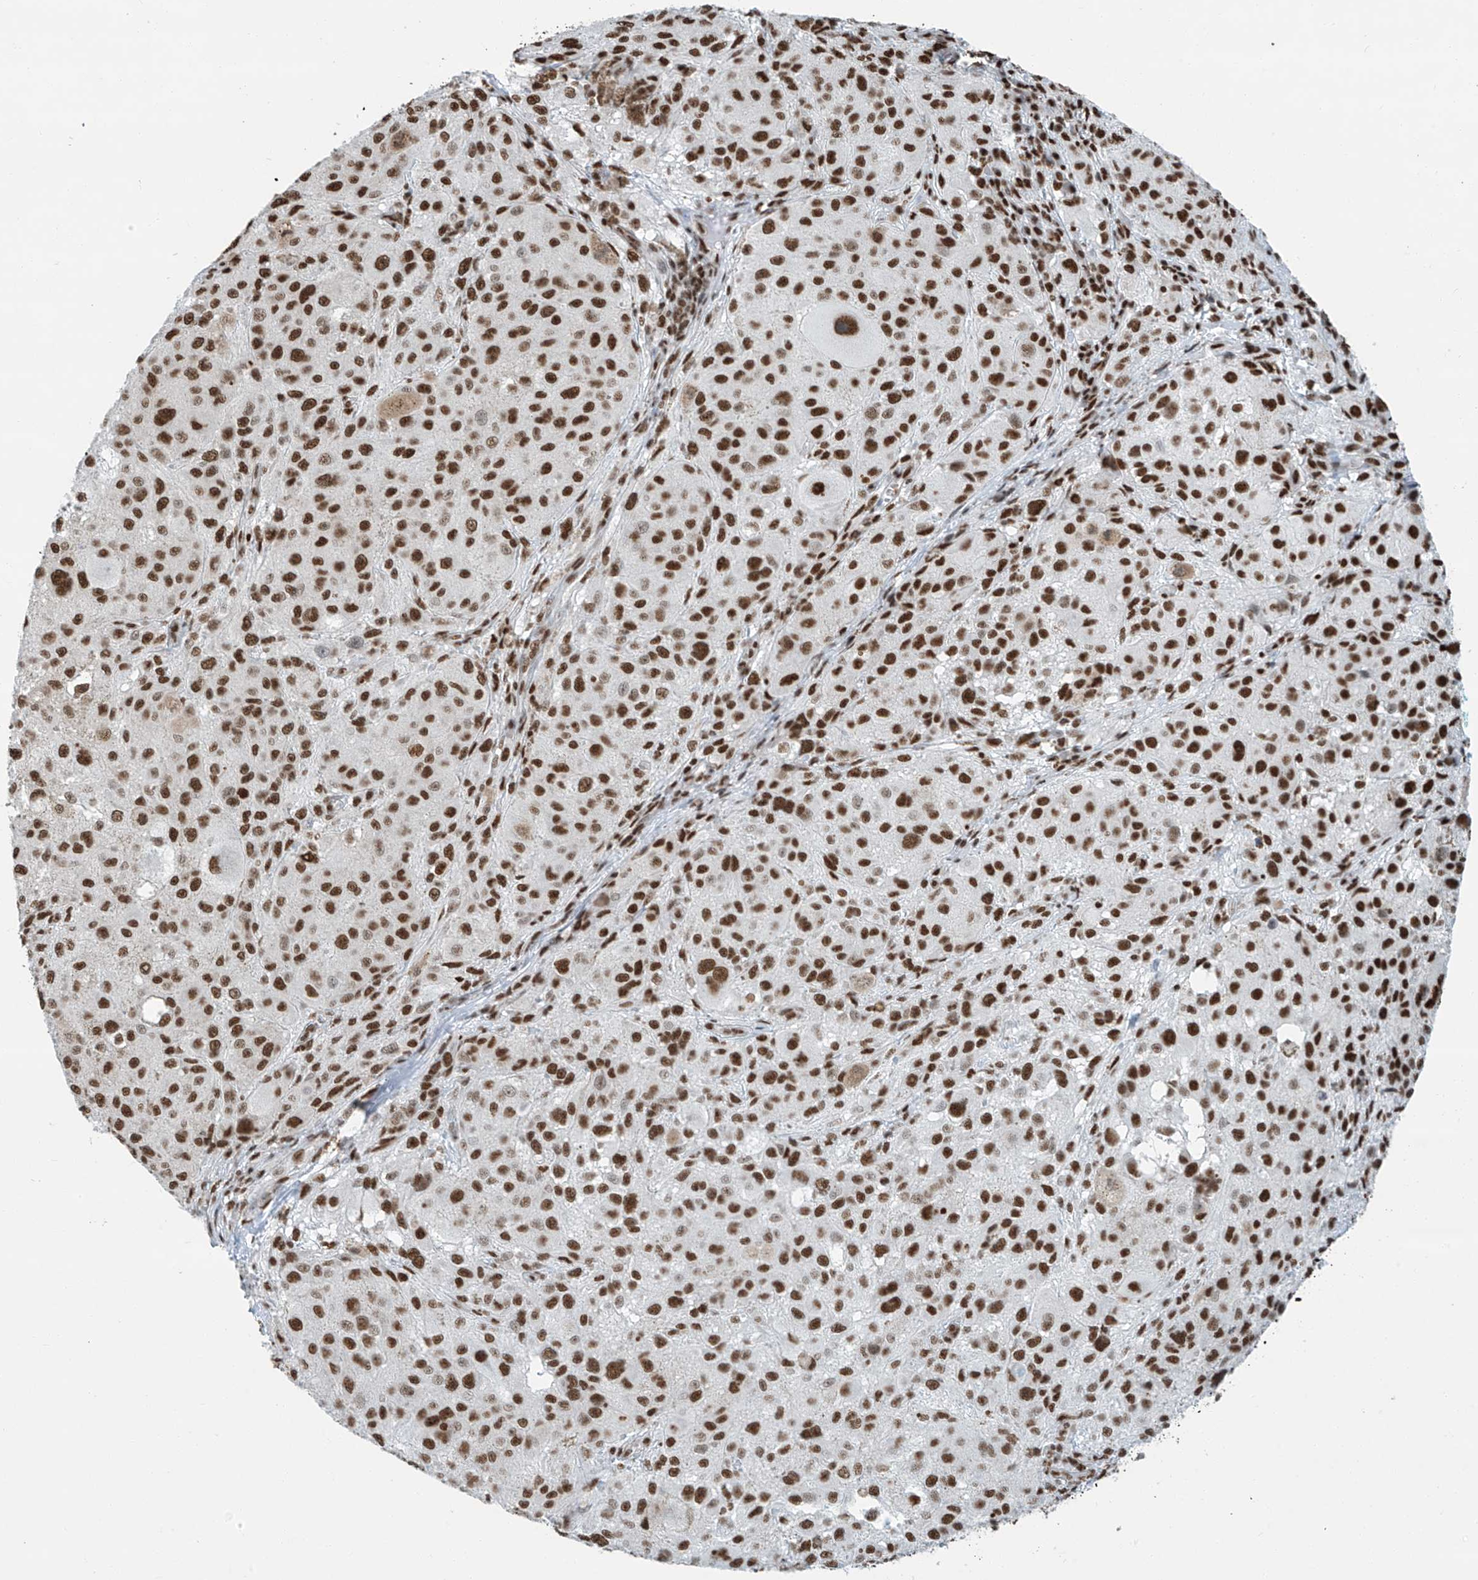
{"staining": {"intensity": "strong", "quantity": ">75%", "location": "nuclear"}, "tissue": "melanoma", "cell_type": "Tumor cells", "image_type": "cancer", "snomed": [{"axis": "morphology", "description": "Necrosis, NOS"}, {"axis": "morphology", "description": "Malignant melanoma, NOS"}, {"axis": "topography", "description": "Skin"}], "caption": "The photomicrograph demonstrates staining of malignant melanoma, revealing strong nuclear protein staining (brown color) within tumor cells. (DAB (3,3'-diaminobenzidine) IHC with brightfield microscopy, high magnification).", "gene": "SARNP", "patient": {"sex": "female", "age": 87}}